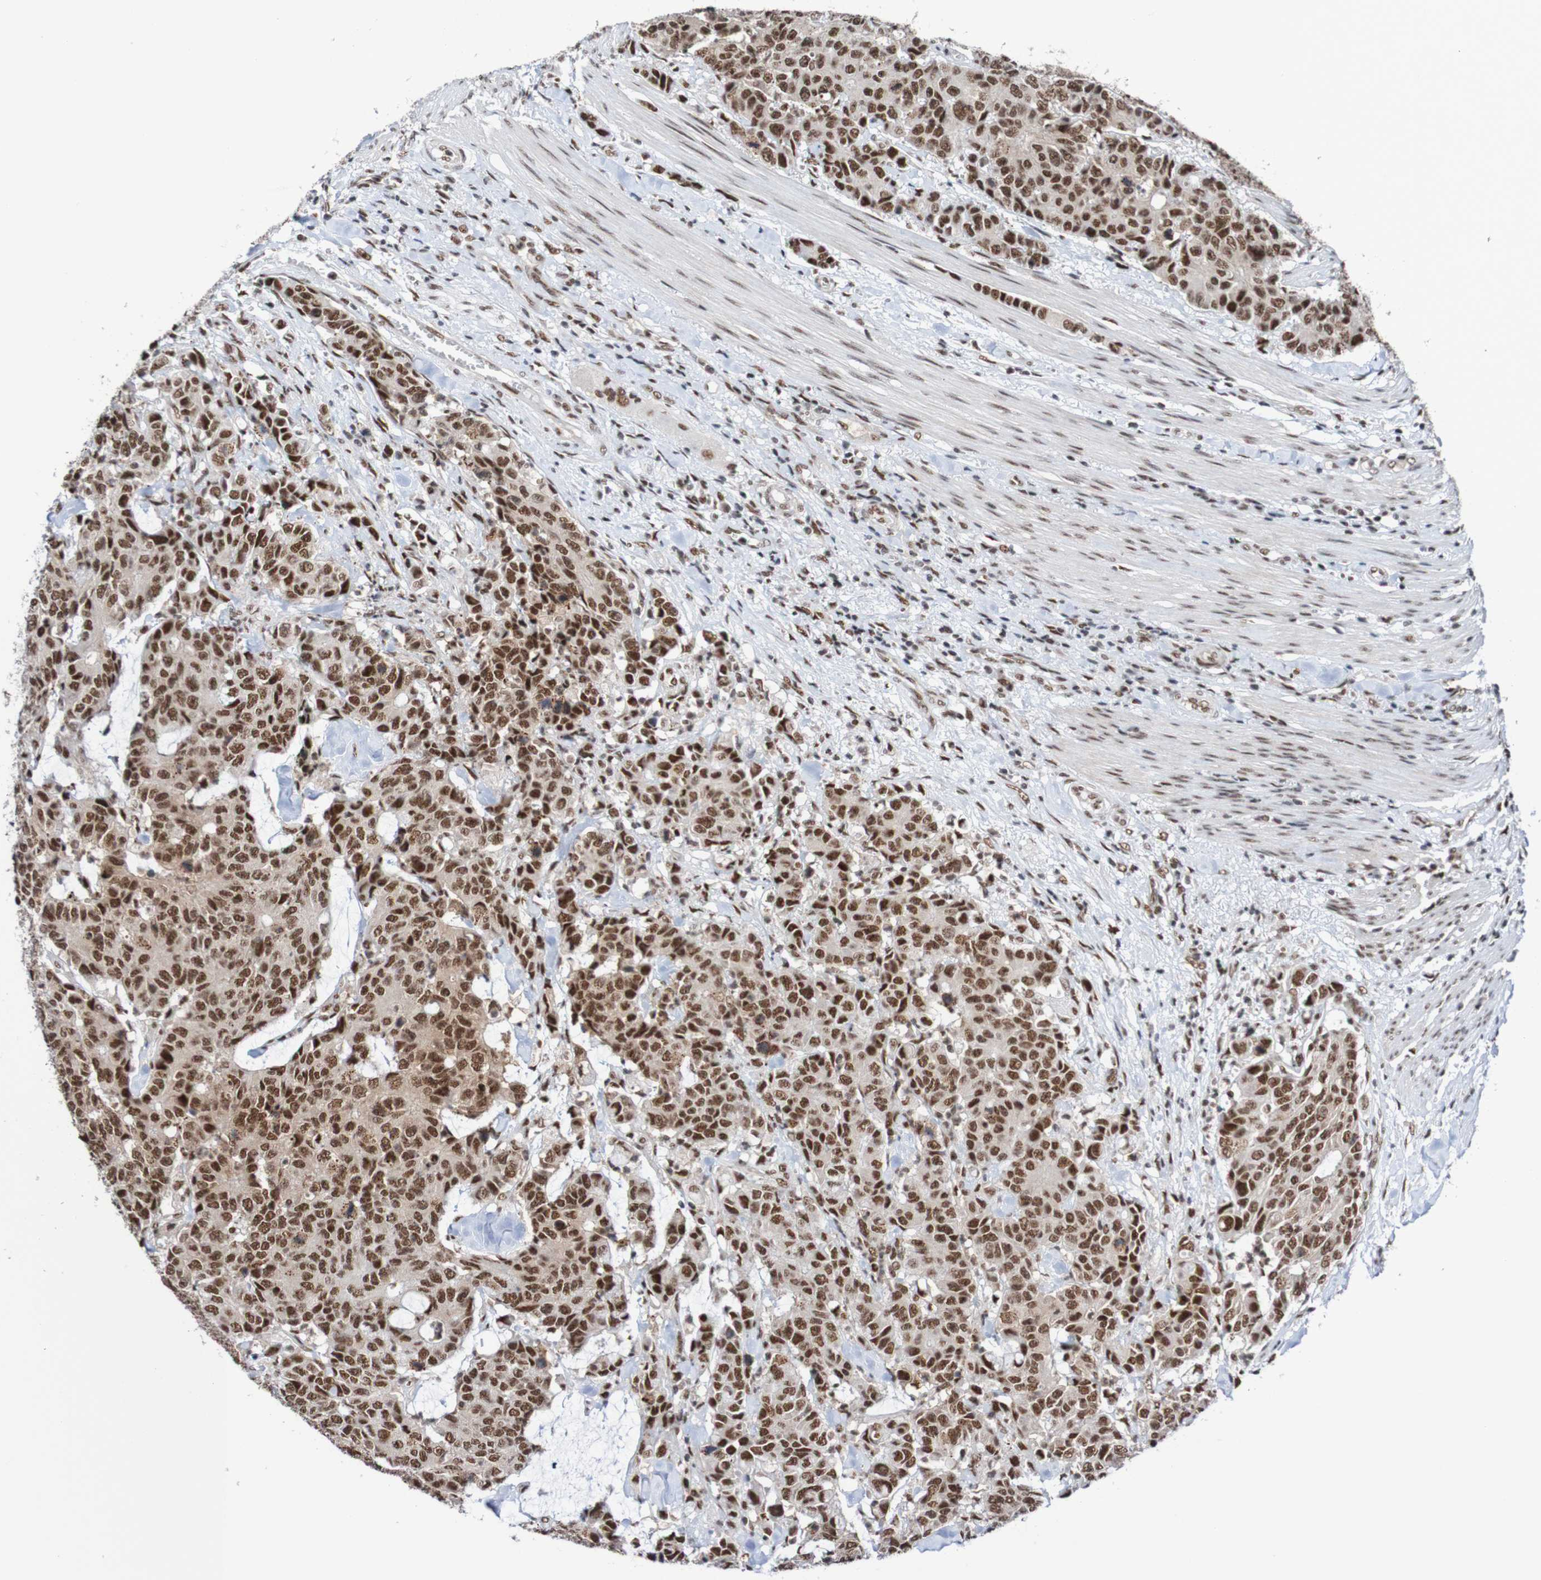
{"staining": {"intensity": "strong", "quantity": ">75%", "location": "nuclear"}, "tissue": "colorectal cancer", "cell_type": "Tumor cells", "image_type": "cancer", "snomed": [{"axis": "morphology", "description": "Adenocarcinoma, NOS"}, {"axis": "topography", "description": "Colon"}], "caption": "The photomicrograph demonstrates staining of colorectal cancer (adenocarcinoma), revealing strong nuclear protein positivity (brown color) within tumor cells.", "gene": "CDC5L", "patient": {"sex": "female", "age": 86}}